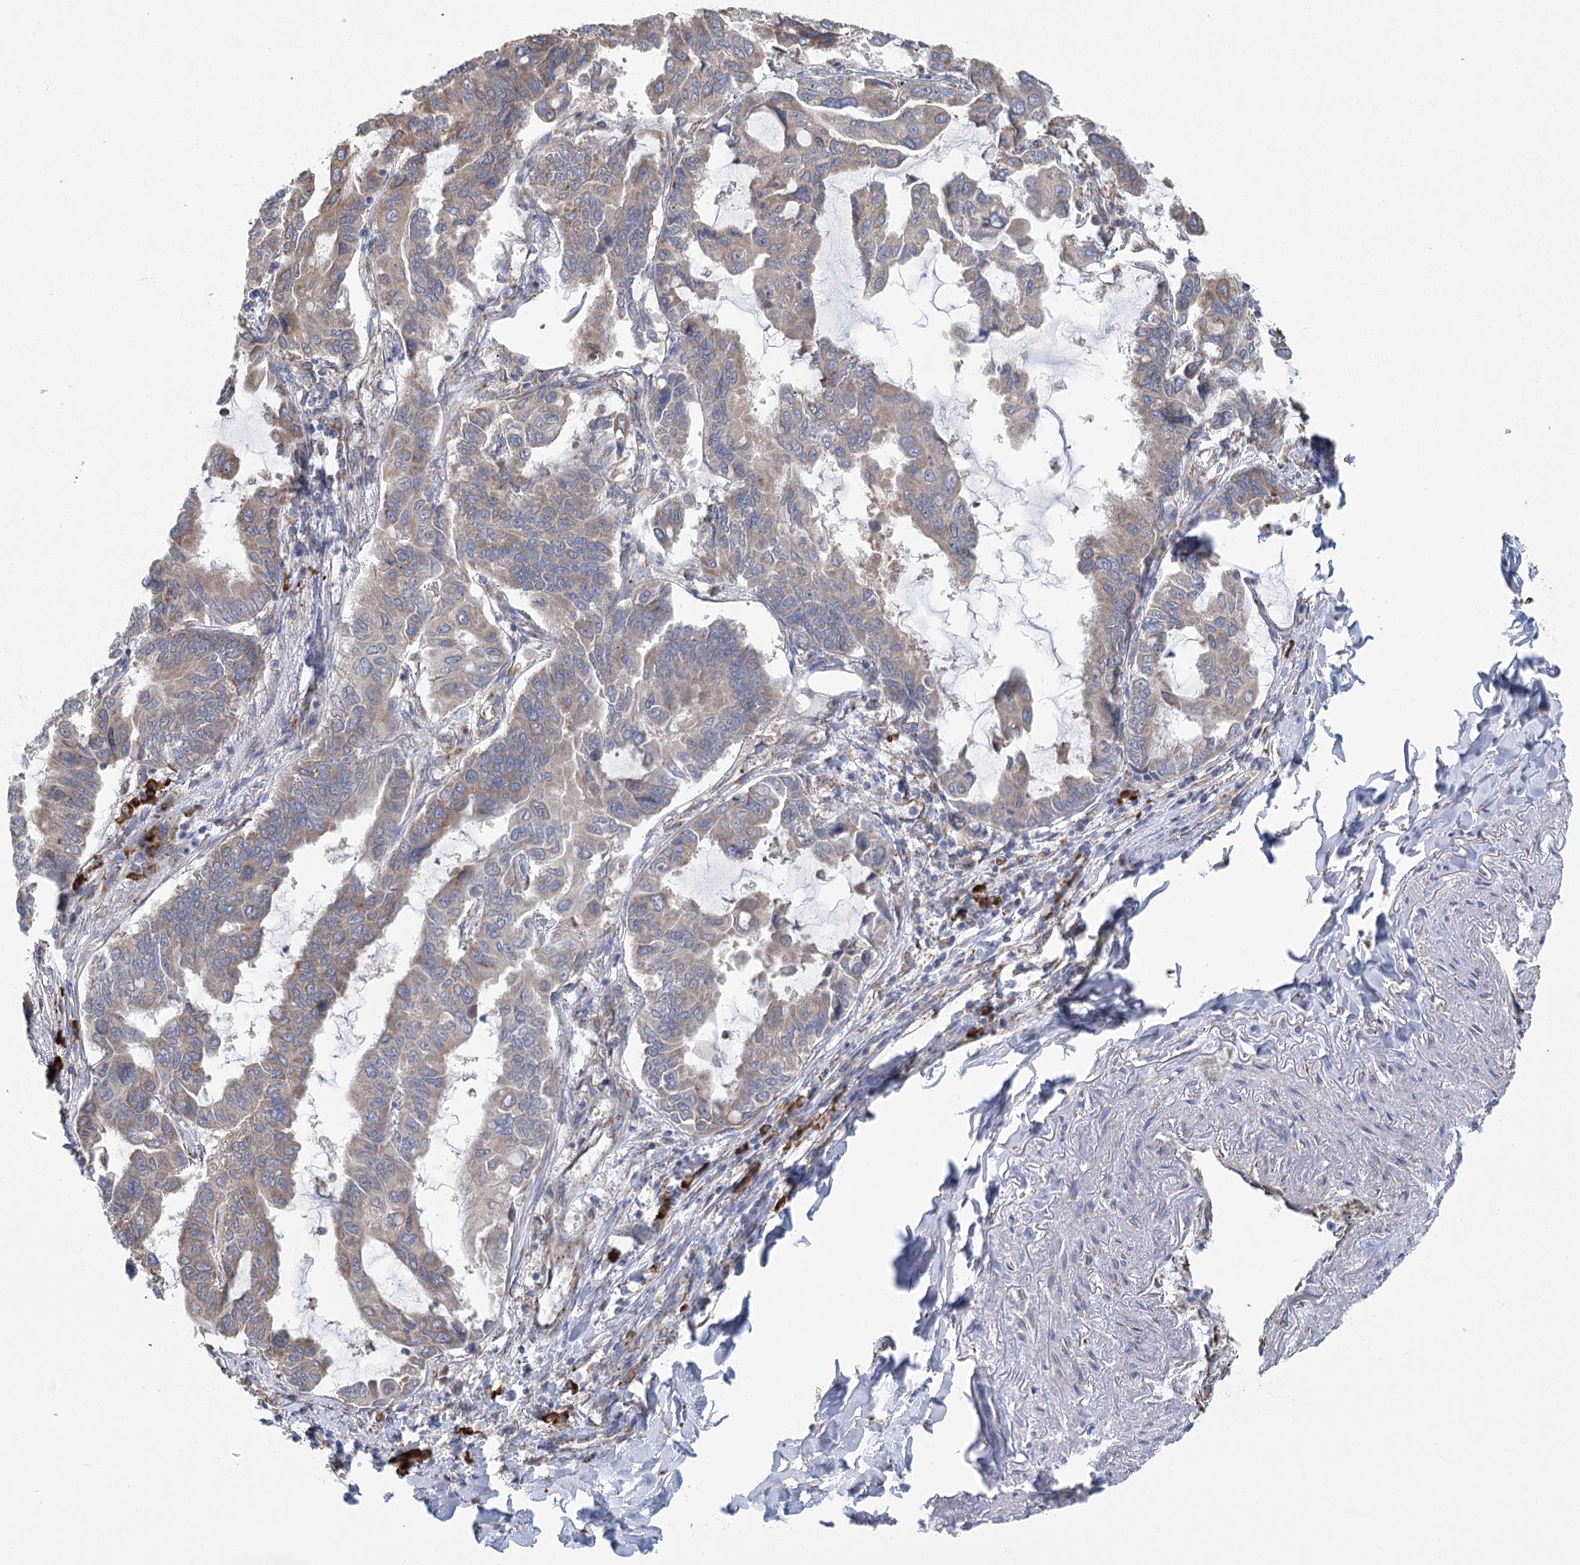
{"staining": {"intensity": "moderate", "quantity": "25%-75%", "location": "cytoplasmic/membranous"}, "tissue": "lung cancer", "cell_type": "Tumor cells", "image_type": "cancer", "snomed": [{"axis": "morphology", "description": "Adenocarcinoma, NOS"}, {"axis": "topography", "description": "Lung"}], "caption": "Immunohistochemical staining of adenocarcinoma (lung) reveals moderate cytoplasmic/membranous protein staining in approximately 25%-75% of tumor cells.", "gene": "METTL24", "patient": {"sex": "male", "age": 64}}